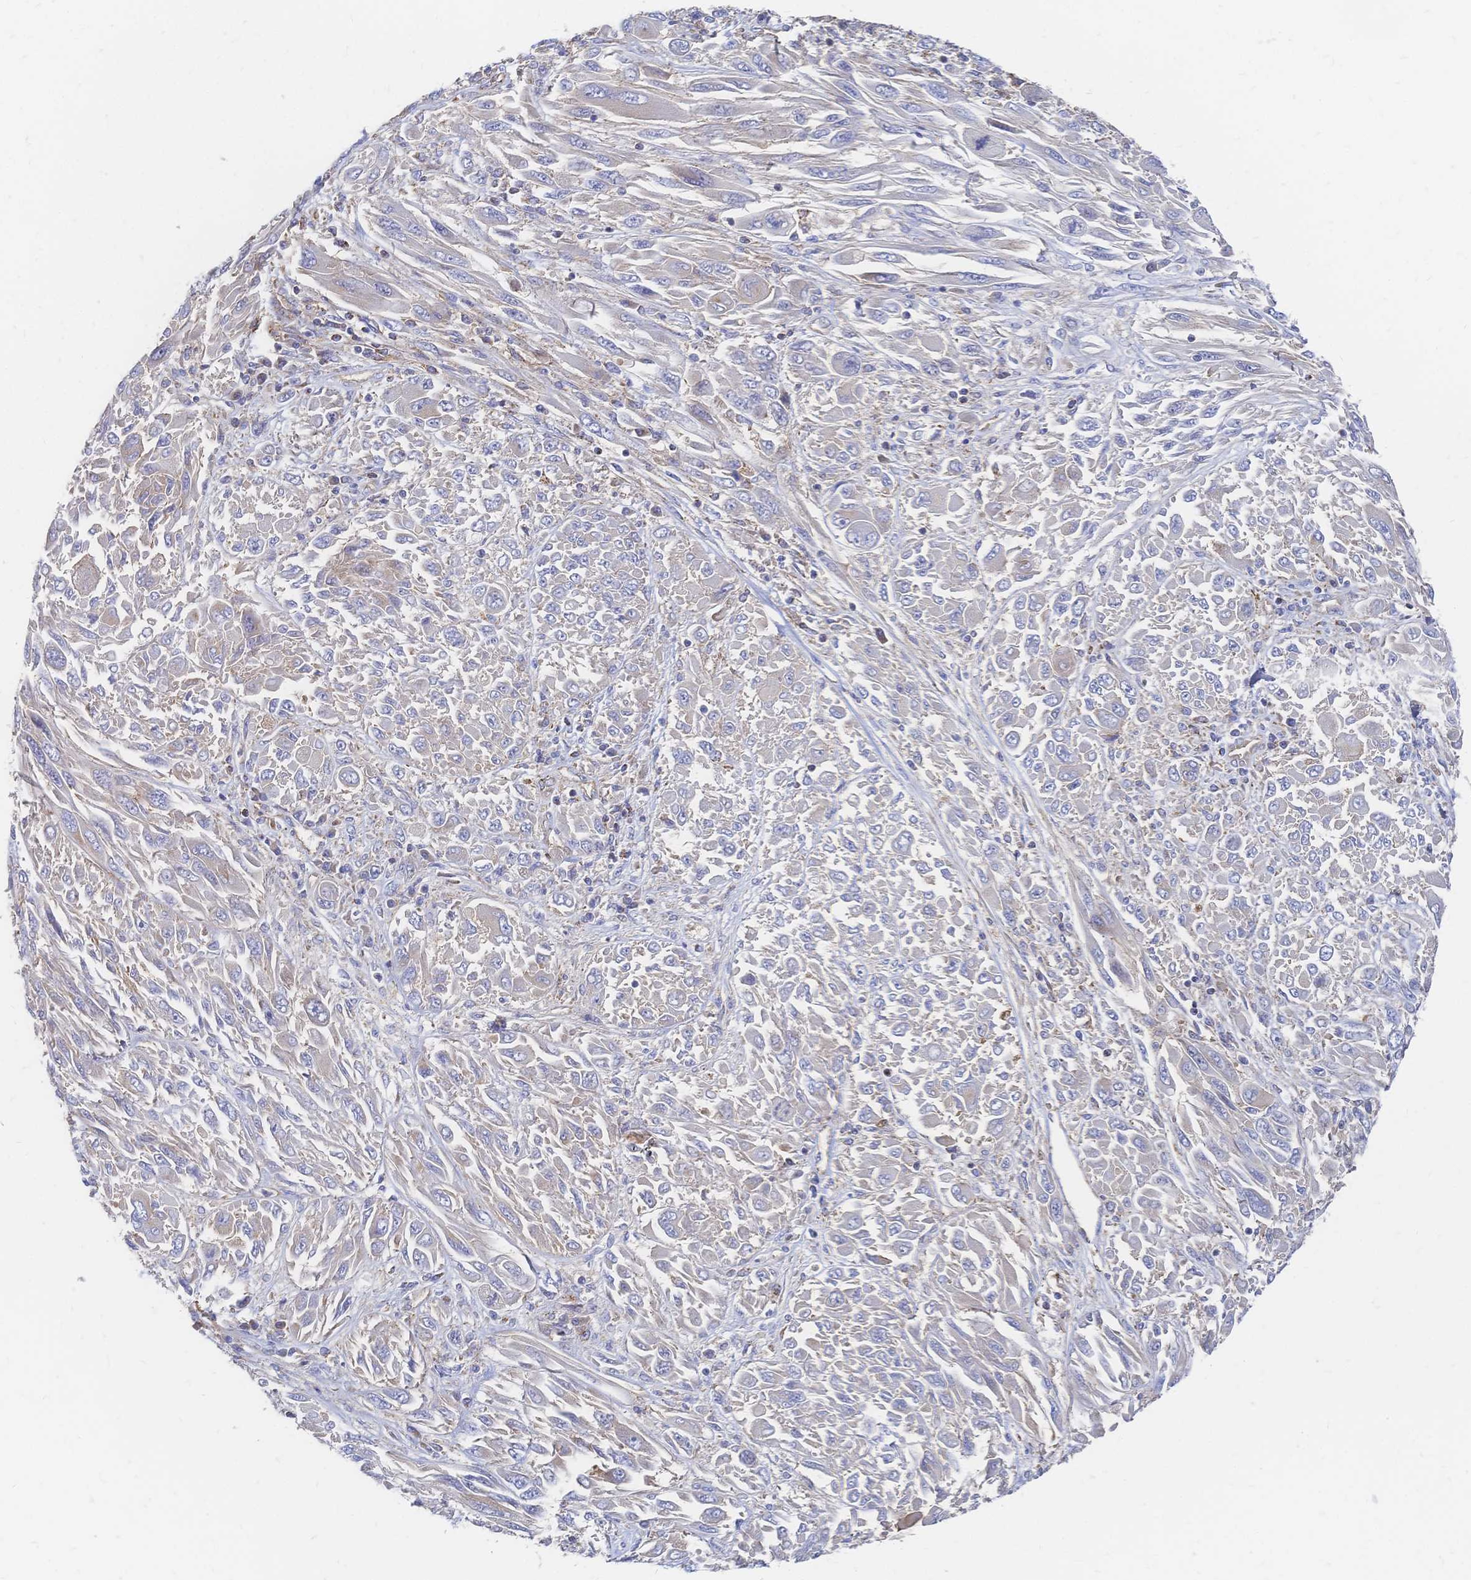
{"staining": {"intensity": "negative", "quantity": "none", "location": "none"}, "tissue": "melanoma", "cell_type": "Tumor cells", "image_type": "cancer", "snomed": [{"axis": "morphology", "description": "Malignant melanoma, NOS"}, {"axis": "topography", "description": "Skin"}], "caption": "An IHC photomicrograph of malignant melanoma is shown. There is no staining in tumor cells of malignant melanoma. (Immunohistochemistry (ihc), brightfield microscopy, high magnification).", "gene": "SORBS1", "patient": {"sex": "female", "age": 91}}